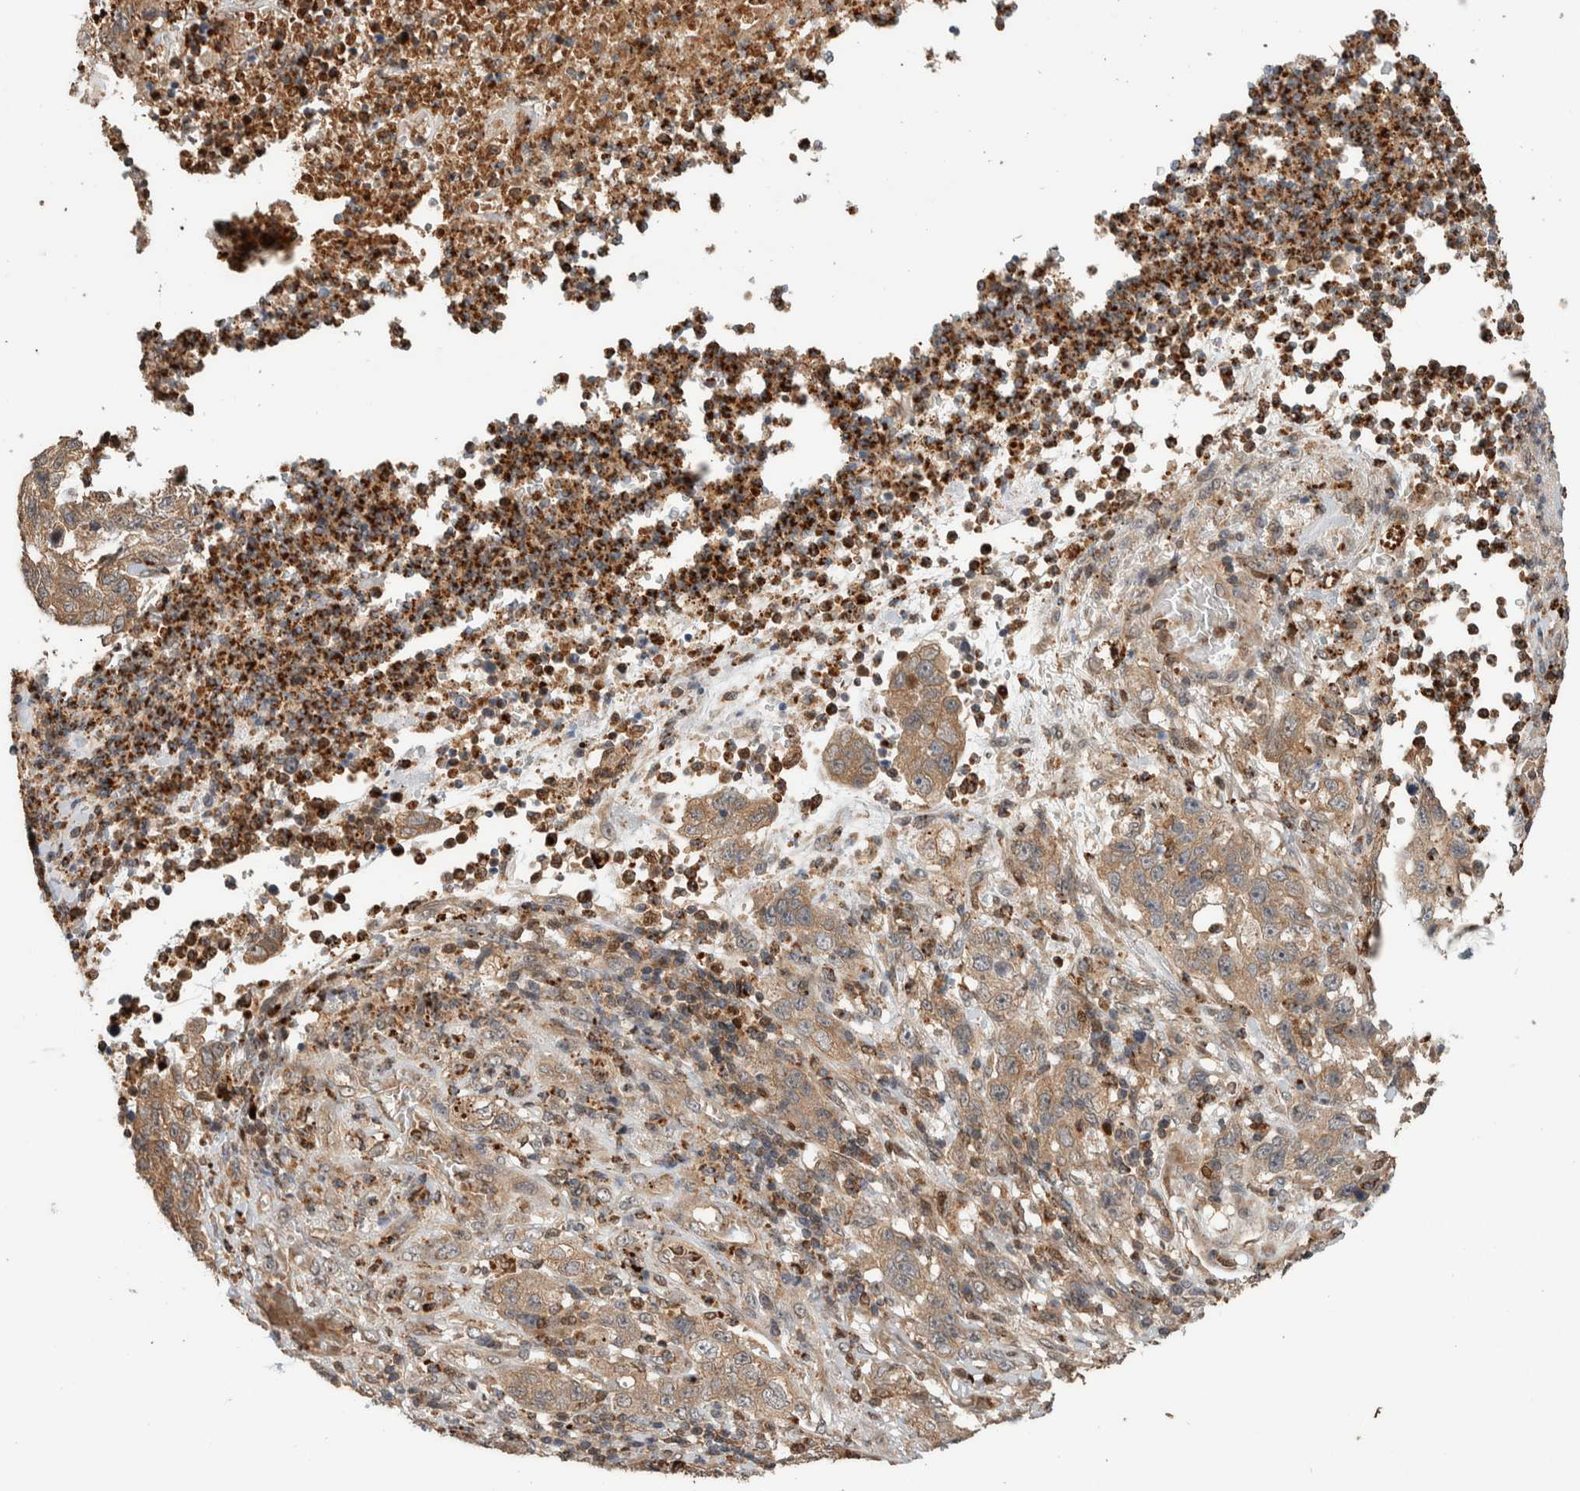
{"staining": {"intensity": "weak", "quantity": ">75%", "location": "cytoplasmic/membranous"}, "tissue": "stomach cancer", "cell_type": "Tumor cells", "image_type": "cancer", "snomed": [{"axis": "morphology", "description": "Adenocarcinoma, NOS"}, {"axis": "topography", "description": "Stomach"}], "caption": "Stomach adenocarcinoma was stained to show a protein in brown. There is low levels of weak cytoplasmic/membranous staining in about >75% of tumor cells.", "gene": "VPS53", "patient": {"sex": "male", "age": 48}}